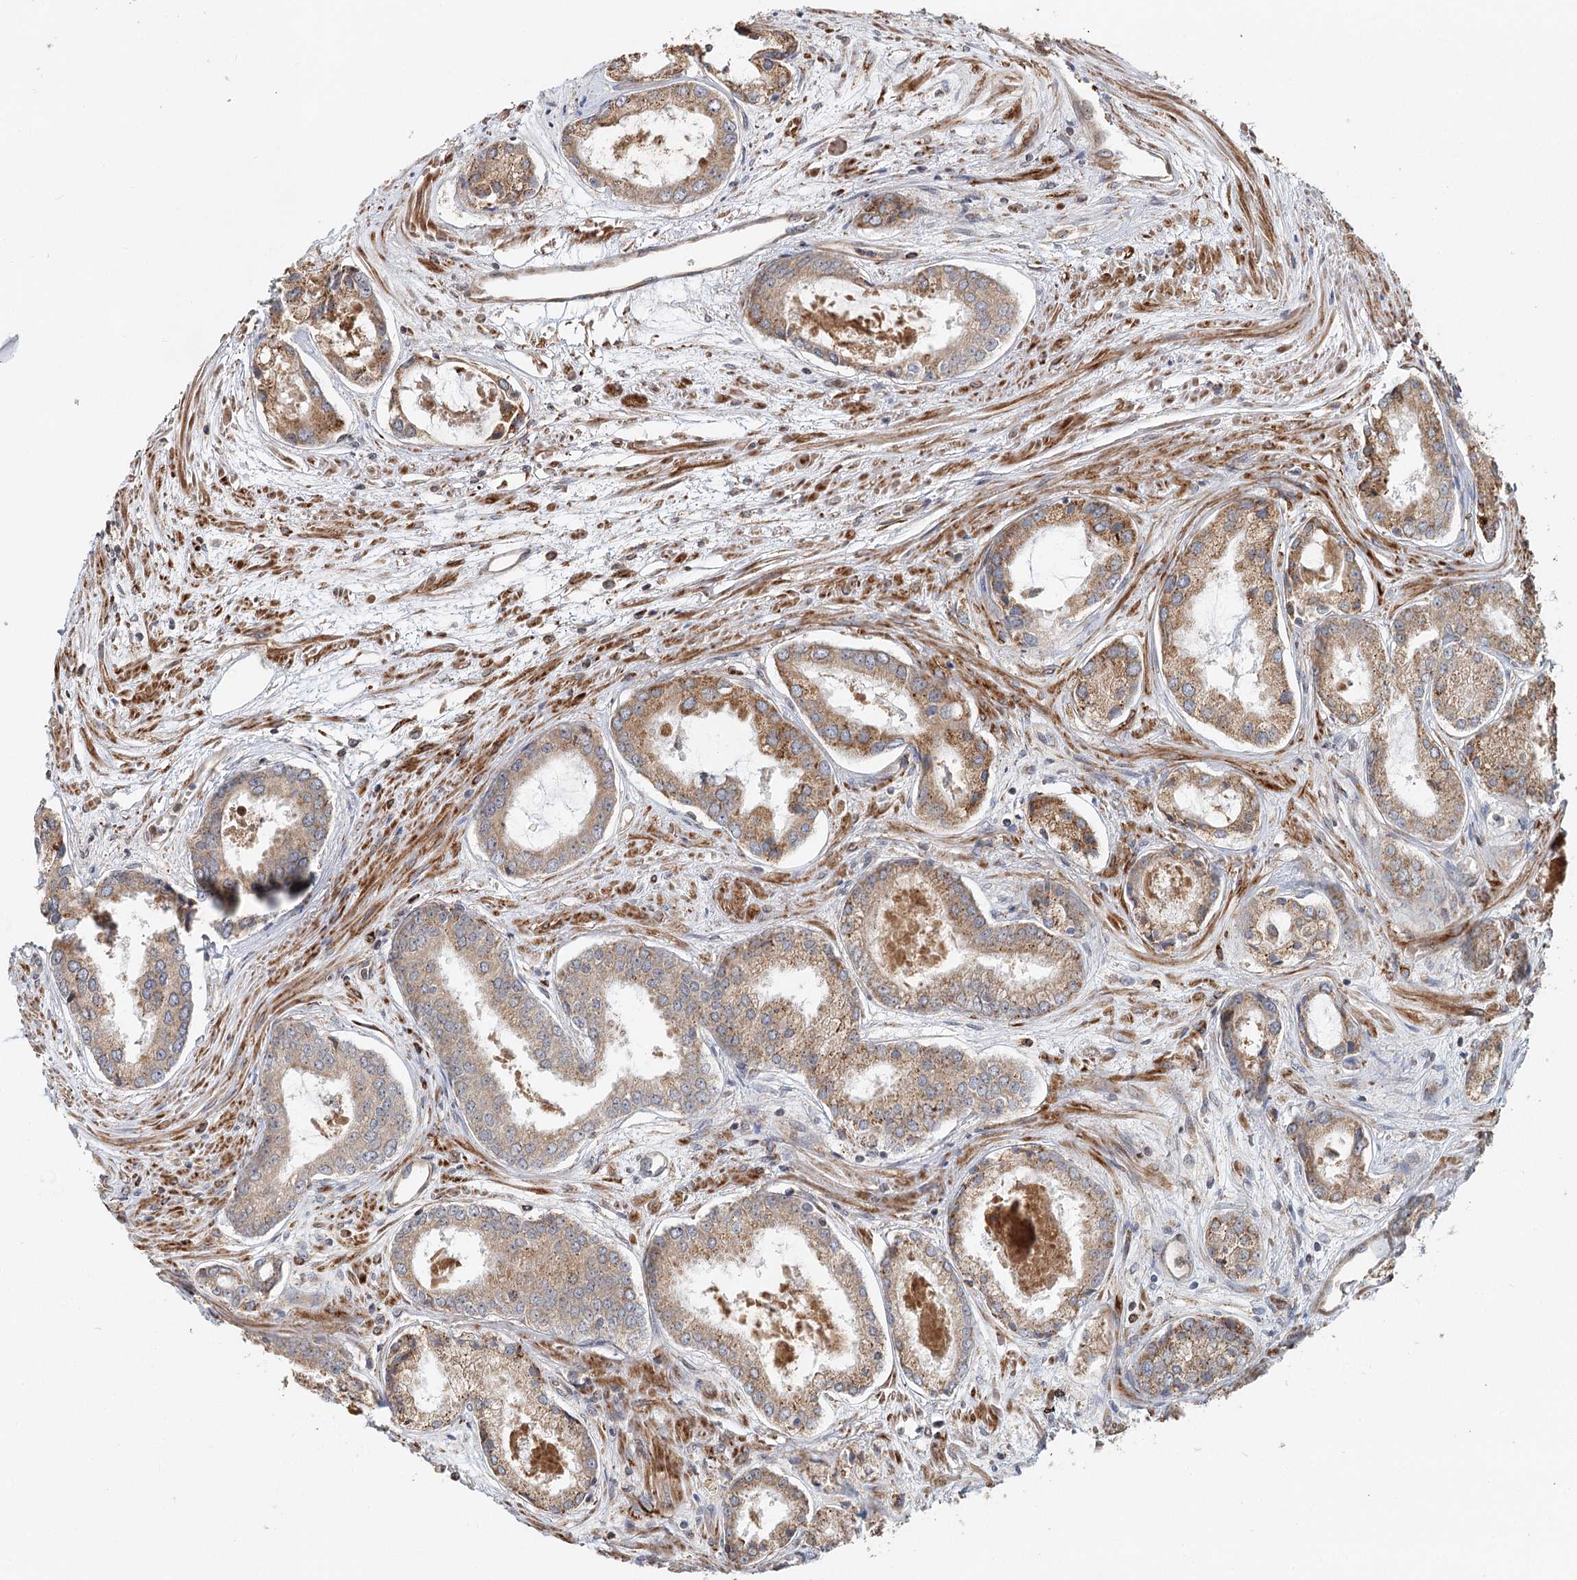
{"staining": {"intensity": "moderate", "quantity": ">75%", "location": "cytoplasmic/membranous"}, "tissue": "prostate cancer", "cell_type": "Tumor cells", "image_type": "cancer", "snomed": [{"axis": "morphology", "description": "Adenocarcinoma, Low grade"}, {"axis": "topography", "description": "Prostate"}], "caption": "Human low-grade adenocarcinoma (prostate) stained with a protein marker exhibits moderate staining in tumor cells.", "gene": "RNF111", "patient": {"sex": "male", "age": 68}}